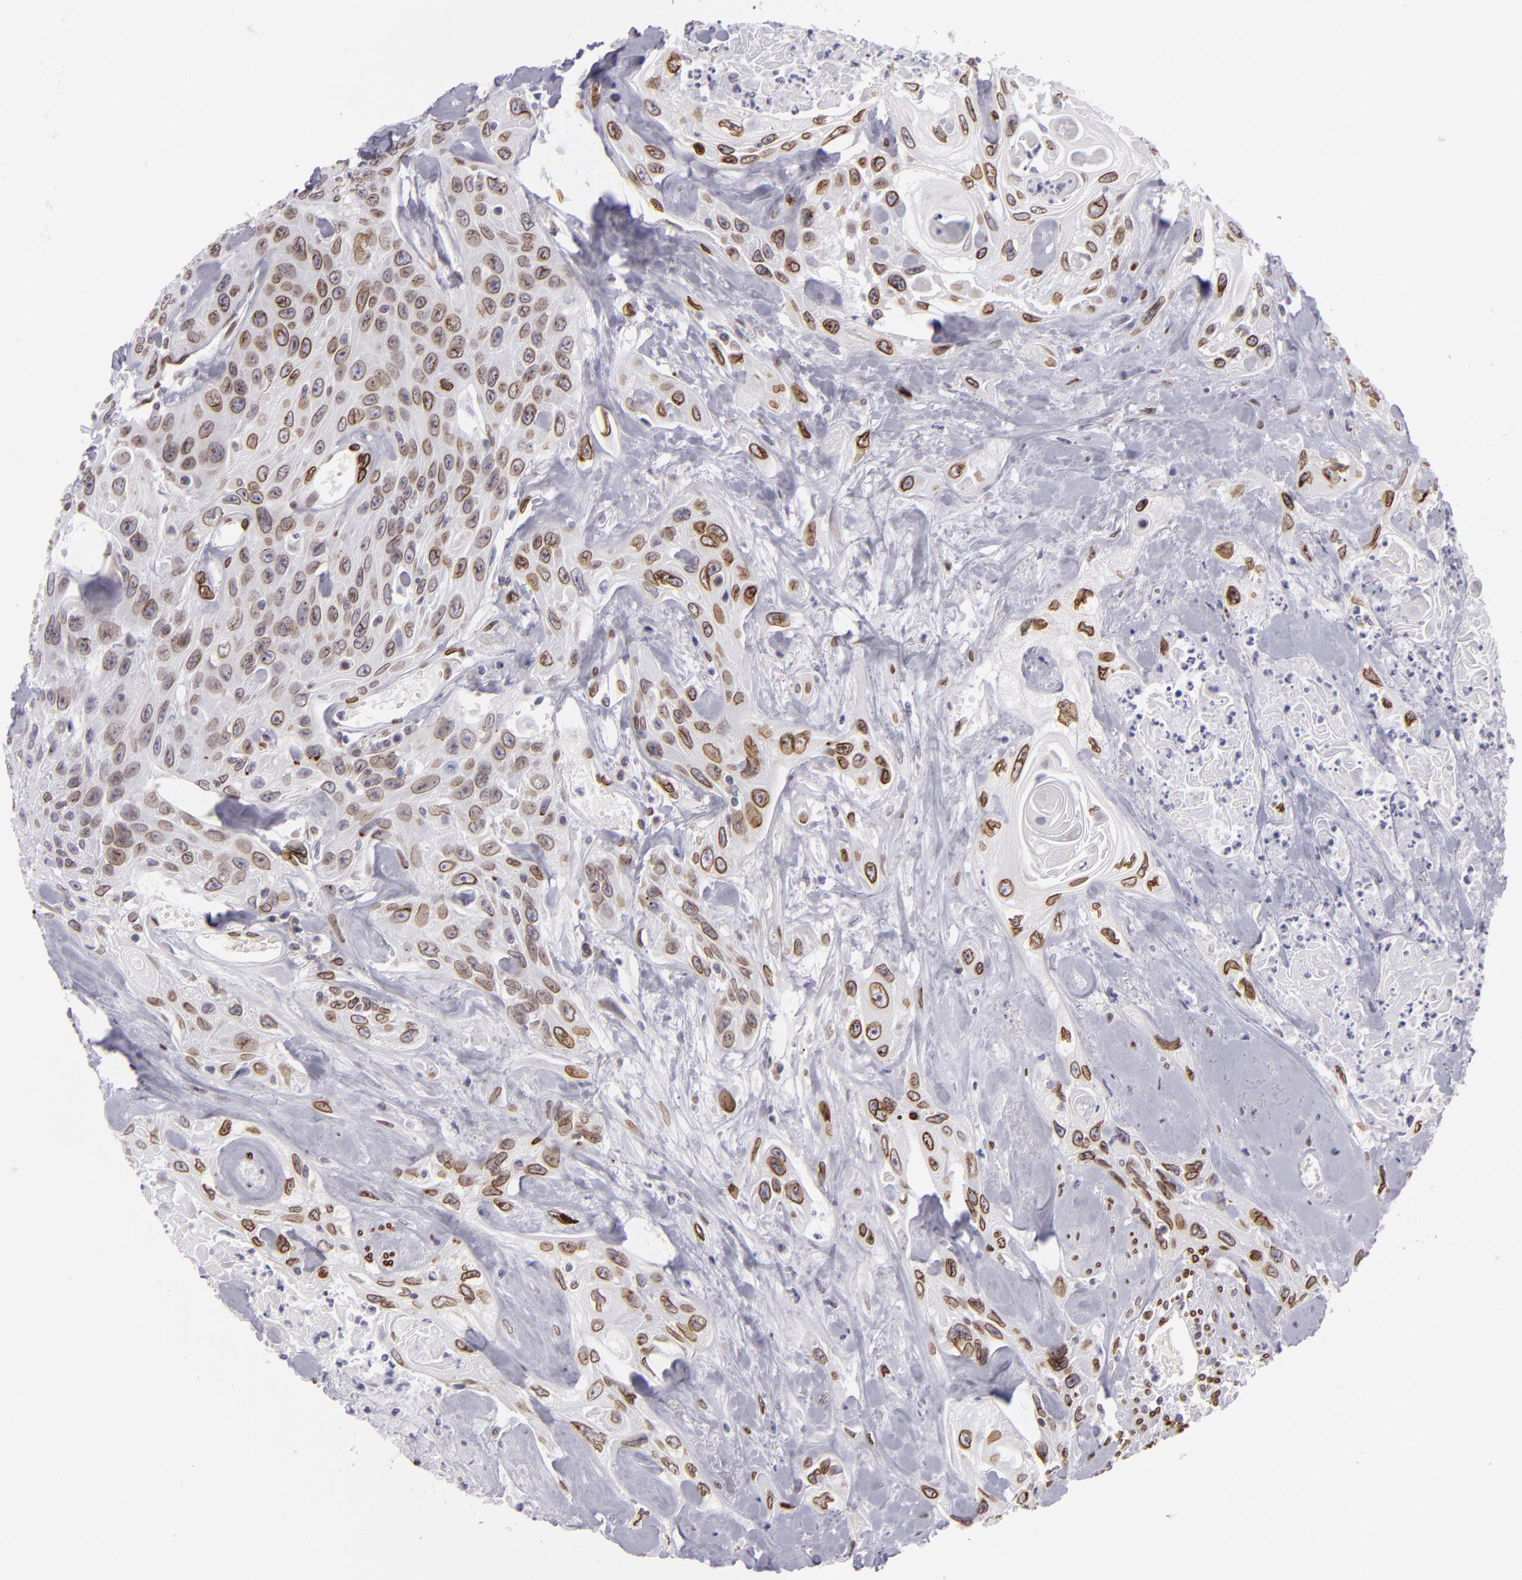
{"staining": {"intensity": "moderate", "quantity": ">75%", "location": "nuclear"}, "tissue": "urothelial cancer", "cell_type": "Tumor cells", "image_type": "cancer", "snomed": [{"axis": "morphology", "description": "Urothelial carcinoma, High grade"}, {"axis": "topography", "description": "Urinary bladder"}], "caption": "Immunohistochemistry (IHC) (DAB) staining of human high-grade urothelial carcinoma shows moderate nuclear protein staining in about >75% of tumor cells.", "gene": "EMD", "patient": {"sex": "female", "age": 84}}